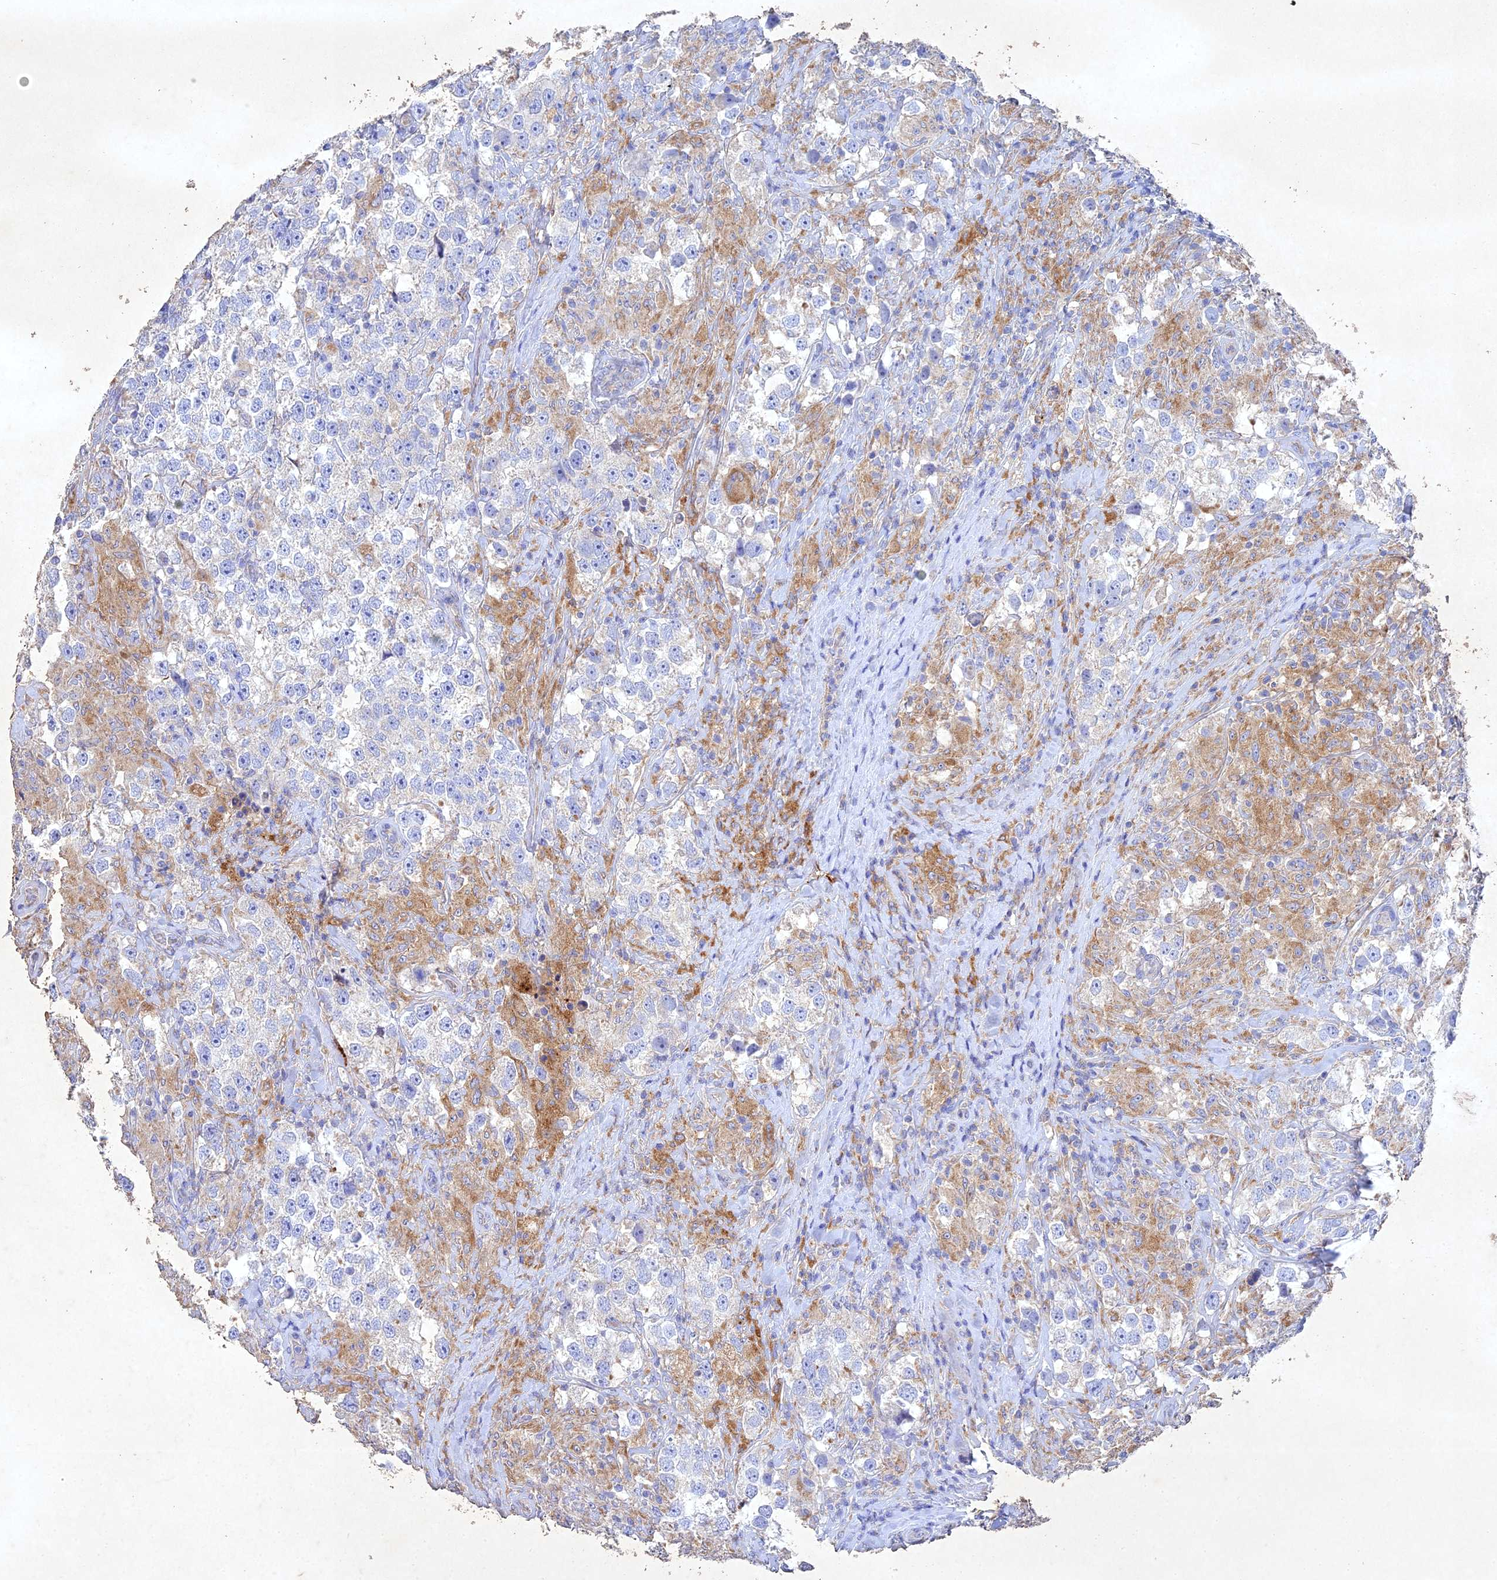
{"staining": {"intensity": "negative", "quantity": "none", "location": "none"}, "tissue": "testis cancer", "cell_type": "Tumor cells", "image_type": "cancer", "snomed": [{"axis": "morphology", "description": "Seminoma, NOS"}, {"axis": "topography", "description": "Testis"}], "caption": "Immunohistochemistry histopathology image of testis cancer stained for a protein (brown), which demonstrates no positivity in tumor cells.", "gene": "NDUFV1", "patient": {"sex": "male", "age": 46}}